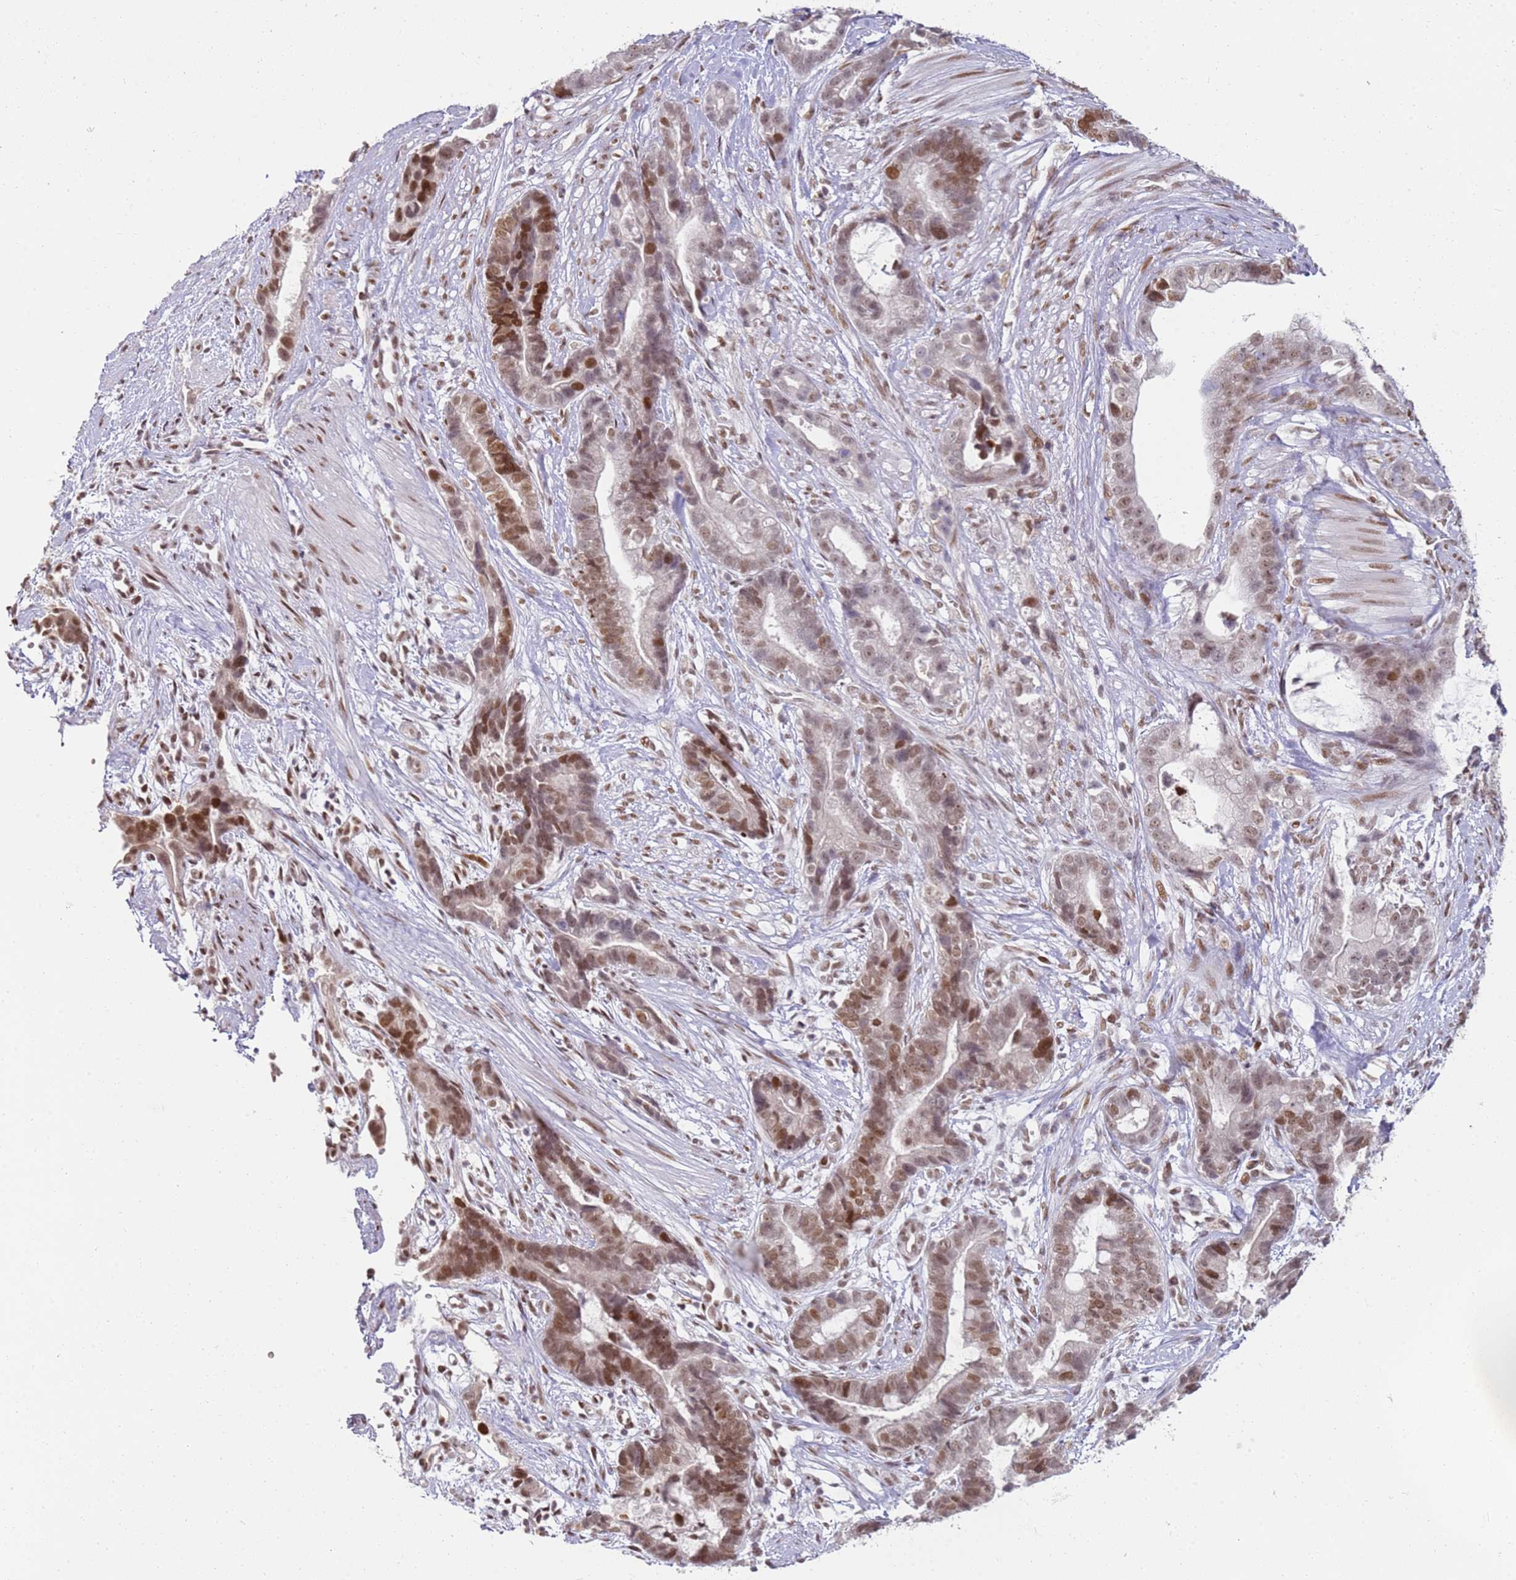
{"staining": {"intensity": "moderate", "quantity": ">75%", "location": "nuclear"}, "tissue": "stomach cancer", "cell_type": "Tumor cells", "image_type": "cancer", "snomed": [{"axis": "morphology", "description": "Adenocarcinoma, NOS"}, {"axis": "topography", "description": "Stomach"}], "caption": "Tumor cells demonstrate moderate nuclear expression in about >75% of cells in adenocarcinoma (stomach). Immunohistochemistry stains the protein of interest in brown and the nuclei are stained blue.", "gene": "PHC2", "patient": {"sex": "male", "age": 55}}